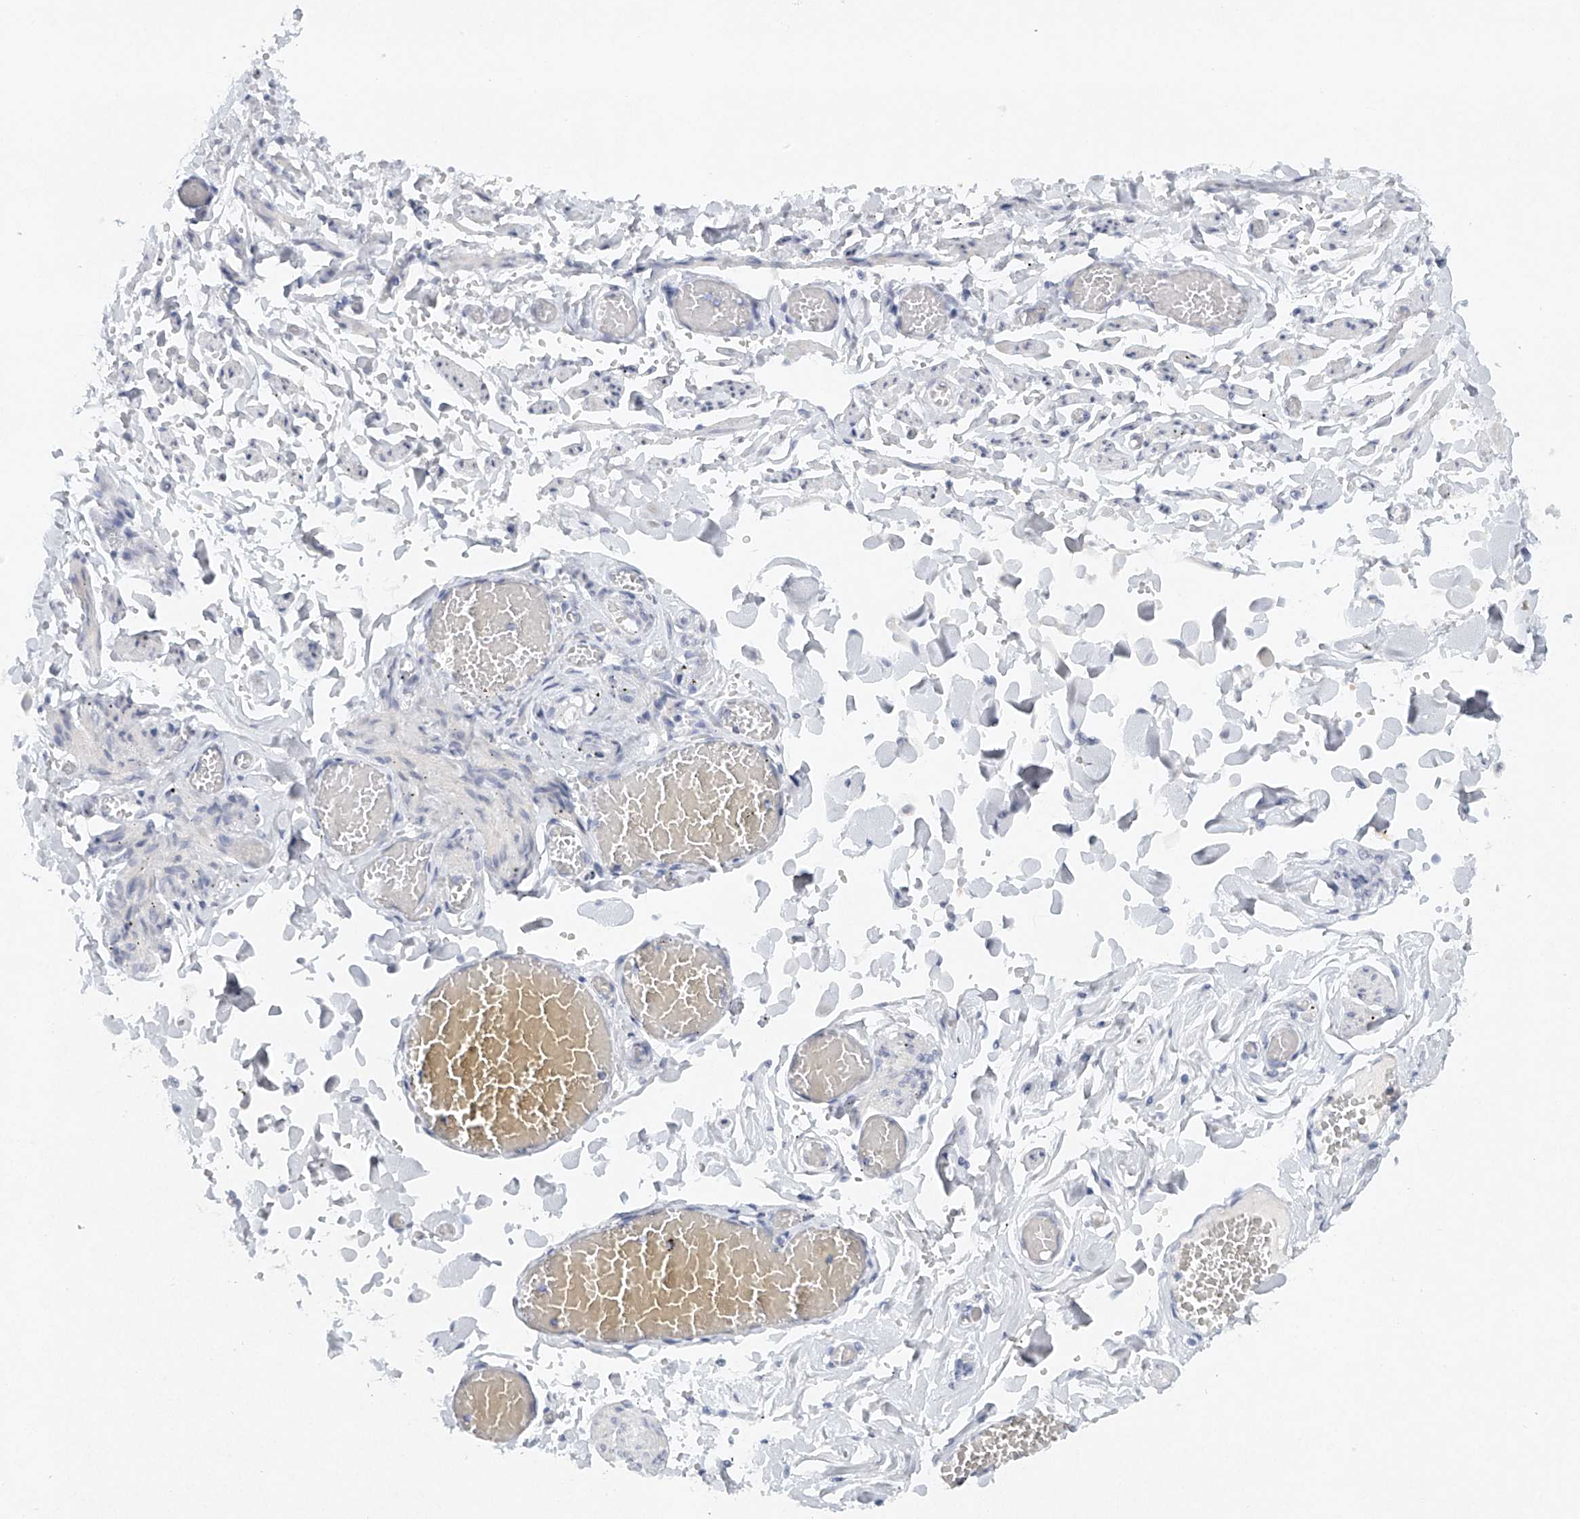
{"staining": {"intensity": "negative", "quantity": "none", "location": "none"}, "tissue": "adipose tissue", "cell_type": "Adipocytes", "image_type": "normal", "snomed": [{"axis": "morphology", "description": "Normal tissue, NOS"}, {"axis": "topography", "description": "Vascular tissue"}, {"axis": "topography", "description": "Fallopian tube"}, {"axis": "topography", "description": "Ovary"}], "caption": "This is a image of immunohistochemistry staining of benign adipose tissue, which shows no positivity in adipocytes.", "gene": "FAT2", "patient": {"sex": "female", "age": 67}}